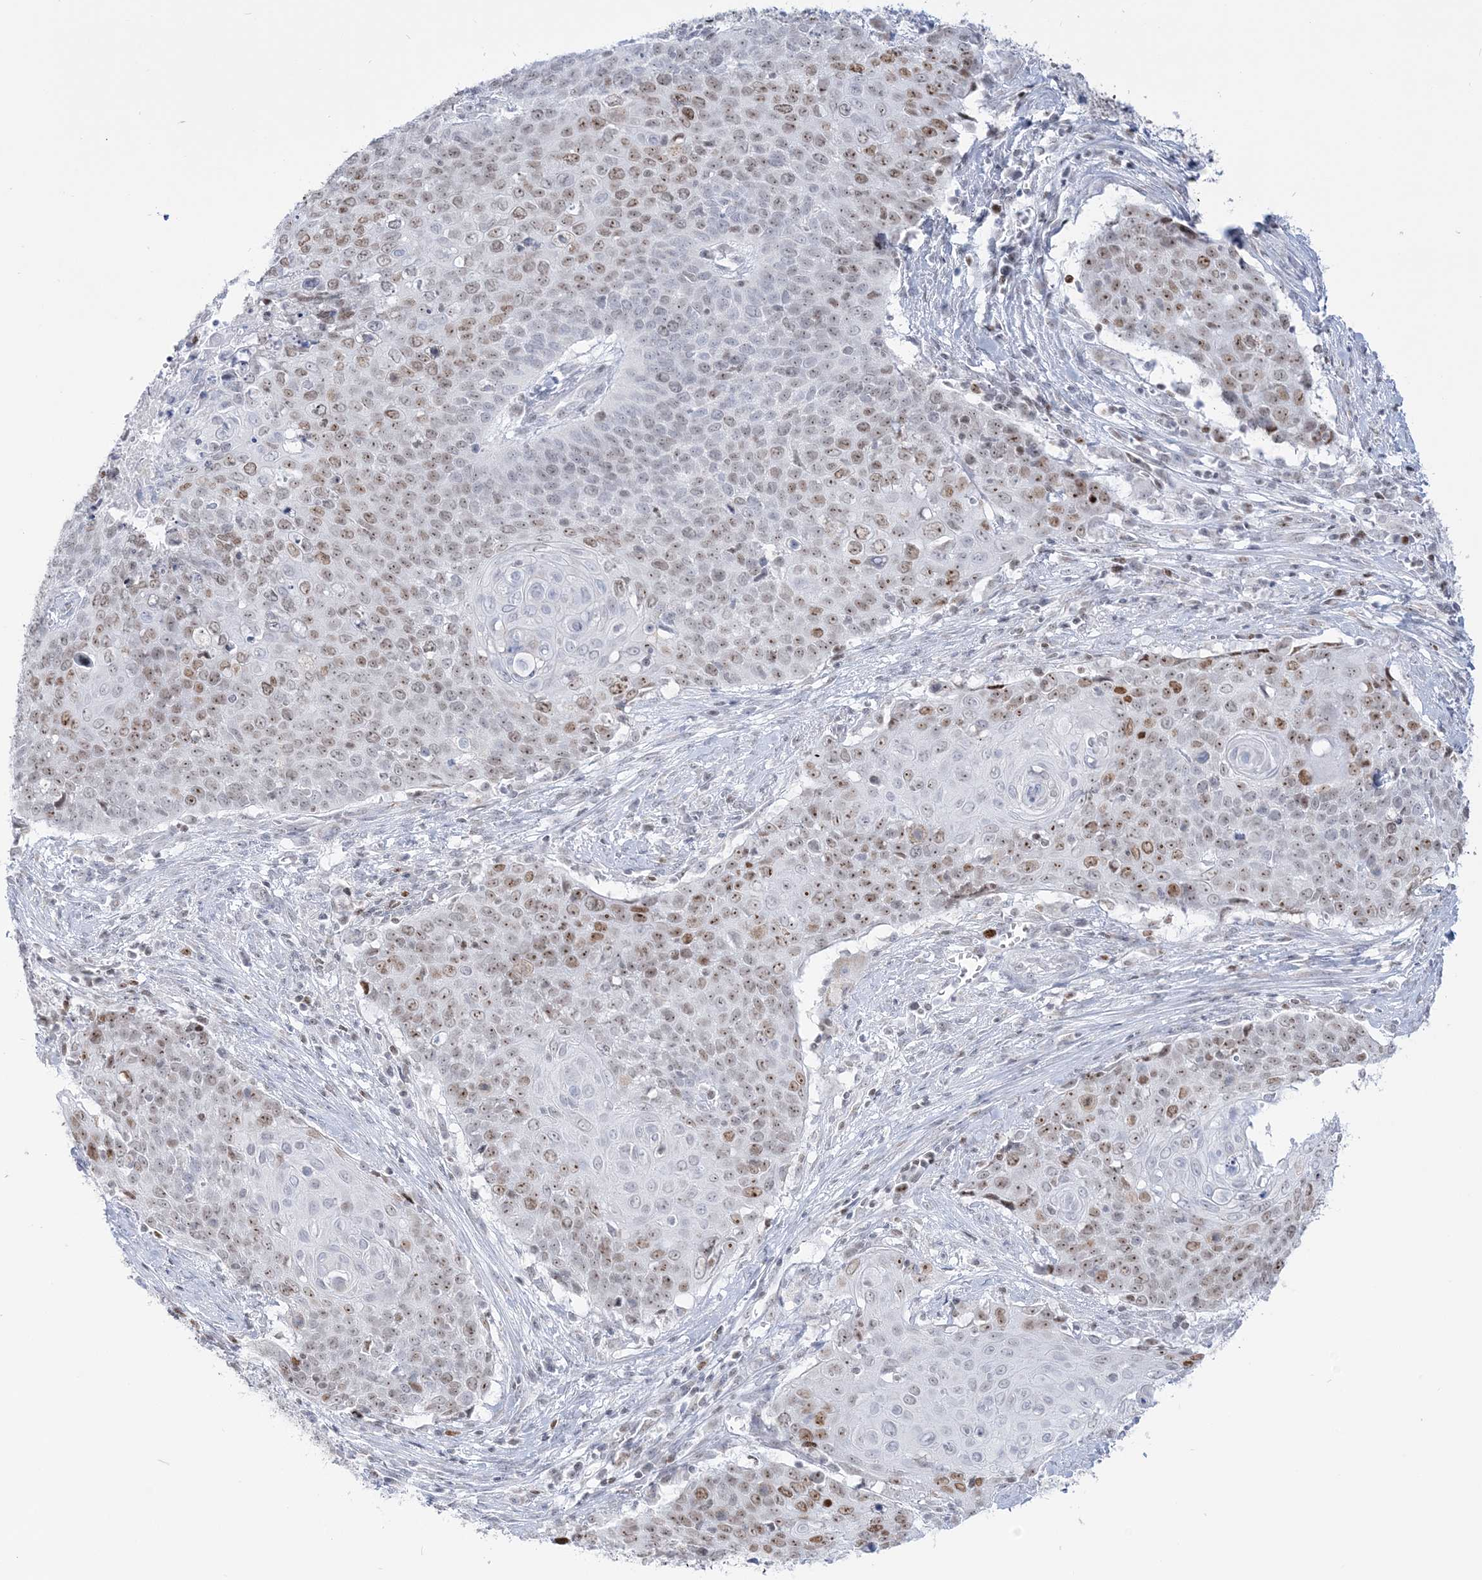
{"staining": {"intensity": "moderate", "quantity": ">75%", "location": "nuclear"}, "tissue": "cervical cancer", "cell_type": "Tumor cells", "image_type": "cancer", "snomed": [{"axis": "morphology", "description": "Squamous cell carcinoma, NOS"}, {"axis": "topography", "description": "Cervix"}], "caption": "The micrograph shows staining of squamous cell carcinoma (cervical), revealing moderate nuclear protein expression (brown color) within tumor cells.", "gene": "DDX21", "patient": {"sex": "female", "age": 39}}